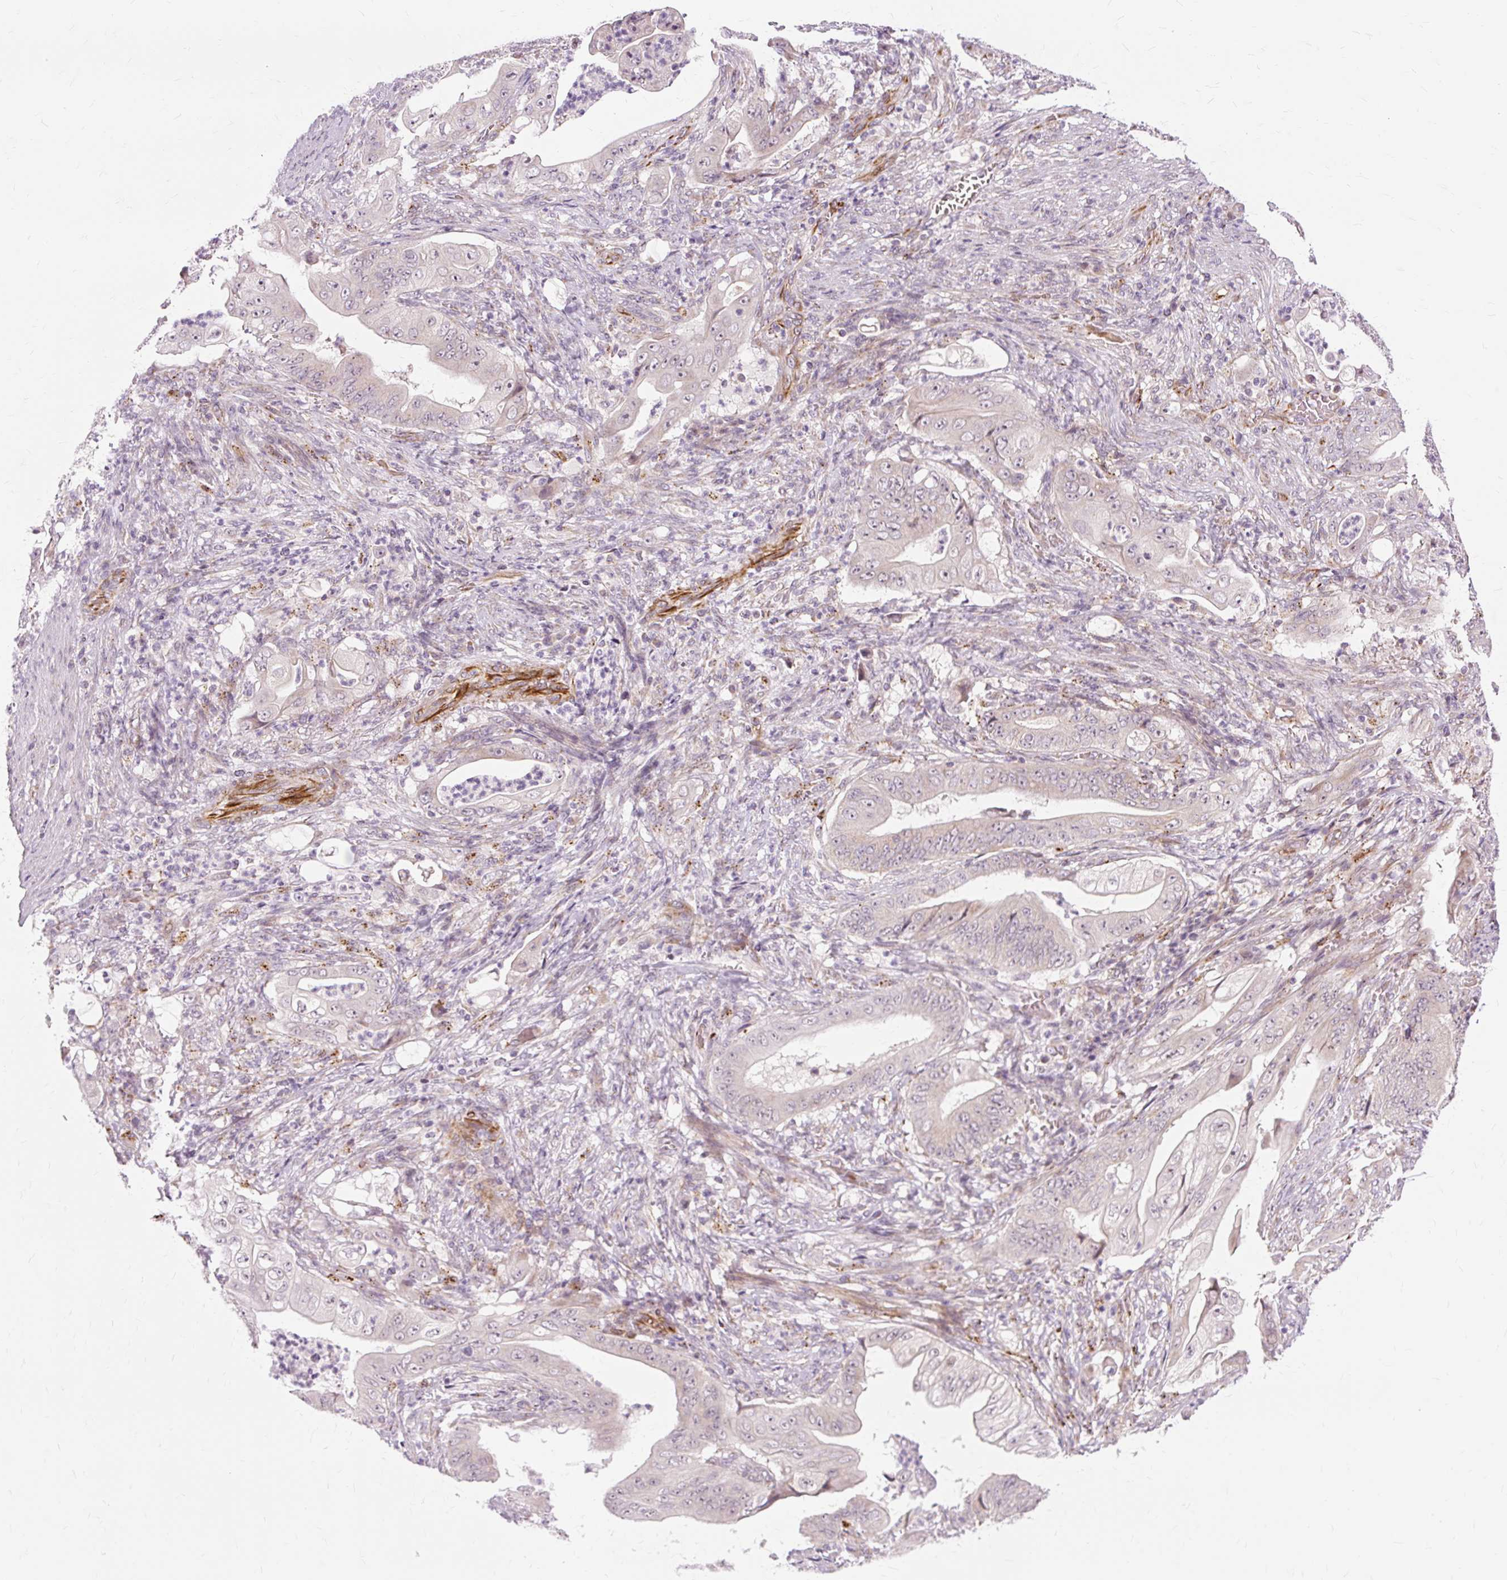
{"staining": {"intensity": "weak", "quantity": "25%-75%", "location": "nuclear"}, "tissue": "stomach cancer", "cell_type": "Tumor cells", "image_type": "cancer", "snomed": [{"axis": "morphology", "description": "Adenocarcinoma, NOS"}, {"axis": "topography", "description": "Stomach"}], "caption": "High-magnification brightfield microscopy of stomach cancer stained with DAB (3,3'-diaminobenzidine) (brown) and counterstained with hematoxylin (blue). tumor cells exhibit weak nuclear staining is present in about25%-75% of cells.", "gene": "MMACHC", "patient": {"sex": "female", "age": 73}}